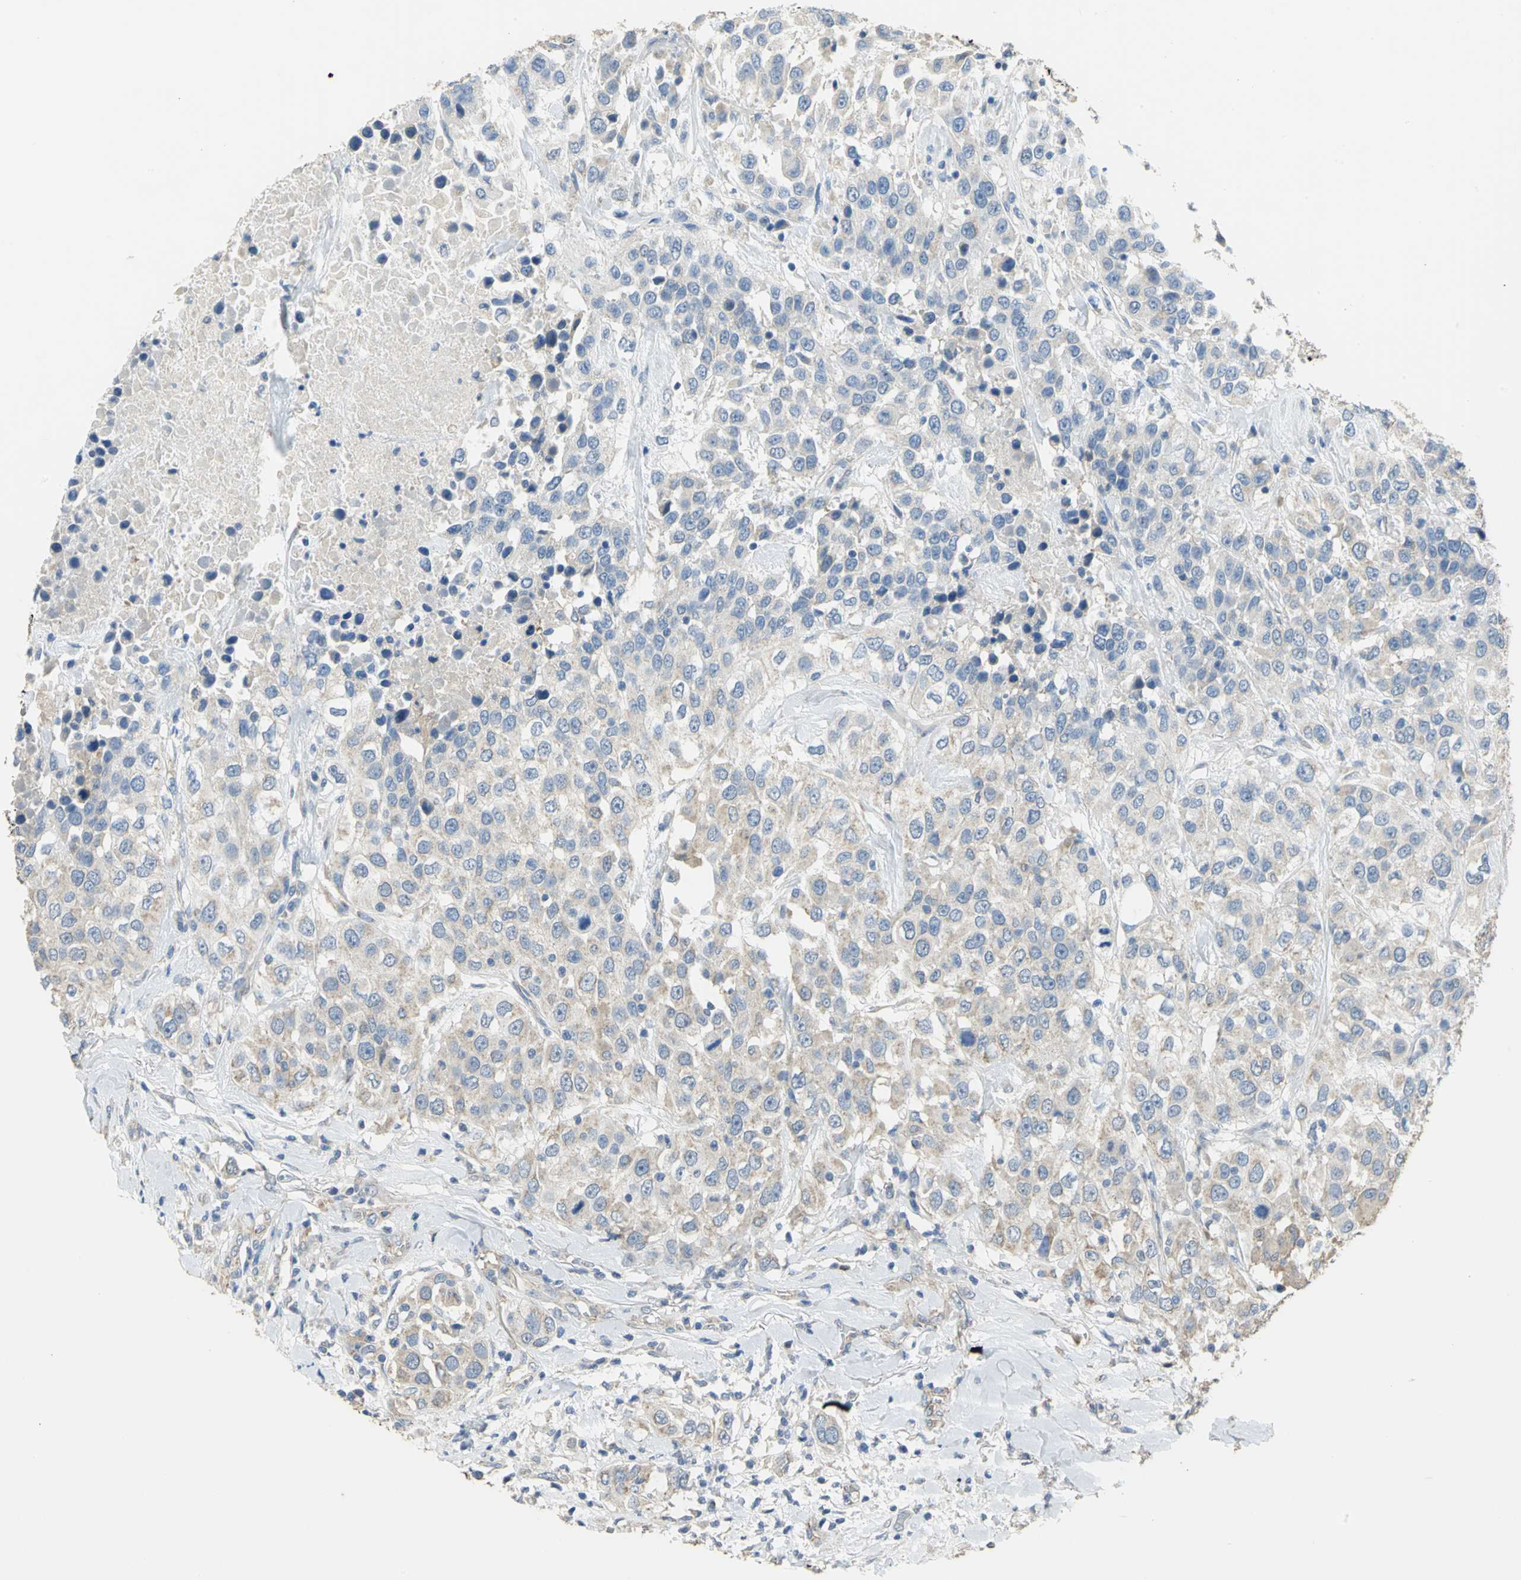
{"staining": {"intensity": "weak", "quantity": "25%-75%", "location": "cytoplasmic/membranous"}, "tissue": "urothelial cancer", "cell_type": "Tumor cells", "image_type": "cancer", "snomed": [{"axis": "morphology", "description": "Urothelial carcinoma, High grade"}, {"axis": "topography", "description": "Urinary bladder"}], "caption": "Immunohistochemical staining of human high-grade urothelial carcinoma exhibits weak cytoplasmic/membranous protein expression in about 25%-75% of tumor cells. (DAB (3,3'-diaminobenzidine) IHC with brightfield microscopy, high magnification).", "gene": "HTR1F", "patient": {"sex": "female", "age": 80}}